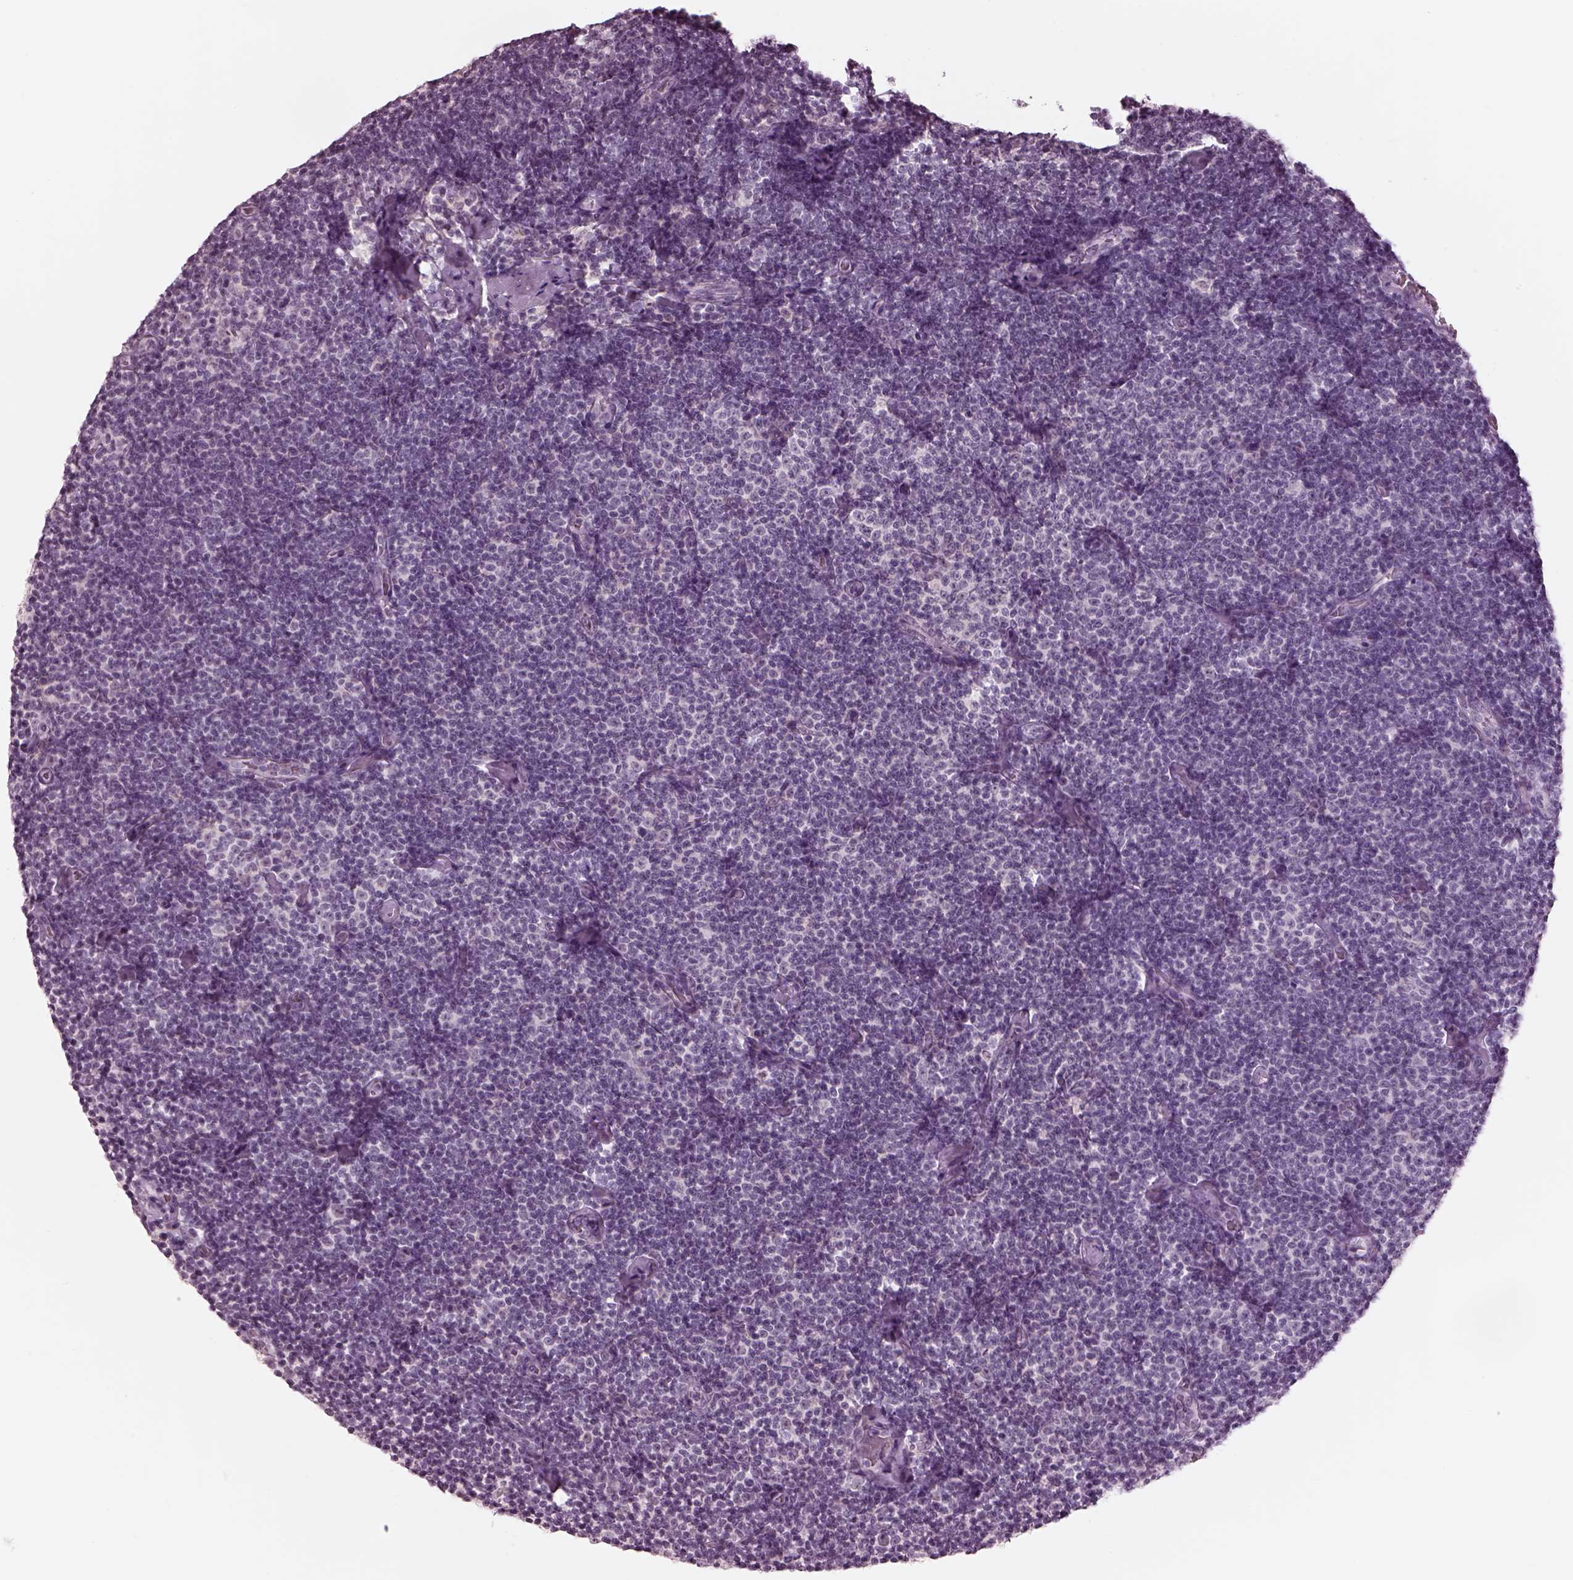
{"staining": {"intensity": "negative", "quantity": "none", "location": "none"}, "tissue": "lymphoma", "cell_type": "Tumor cells", "image_type": "cancer", "snomed": [{"axis": "morphology", "description": "Malignant lymphoma, non-Hodgkin's type, Low grade"}, {"axis": "topography", "description": "Lymph node"}], "caption": "Immunohistochemistry photomicrograph of human malignant lymphoma, non-Hodgkin's type (low-grade) stained for a protein (brown), which demonstrates no staining in tumor cells.", "gene": "GARIN4", "patient": {"sex": "male", "age": 81}}